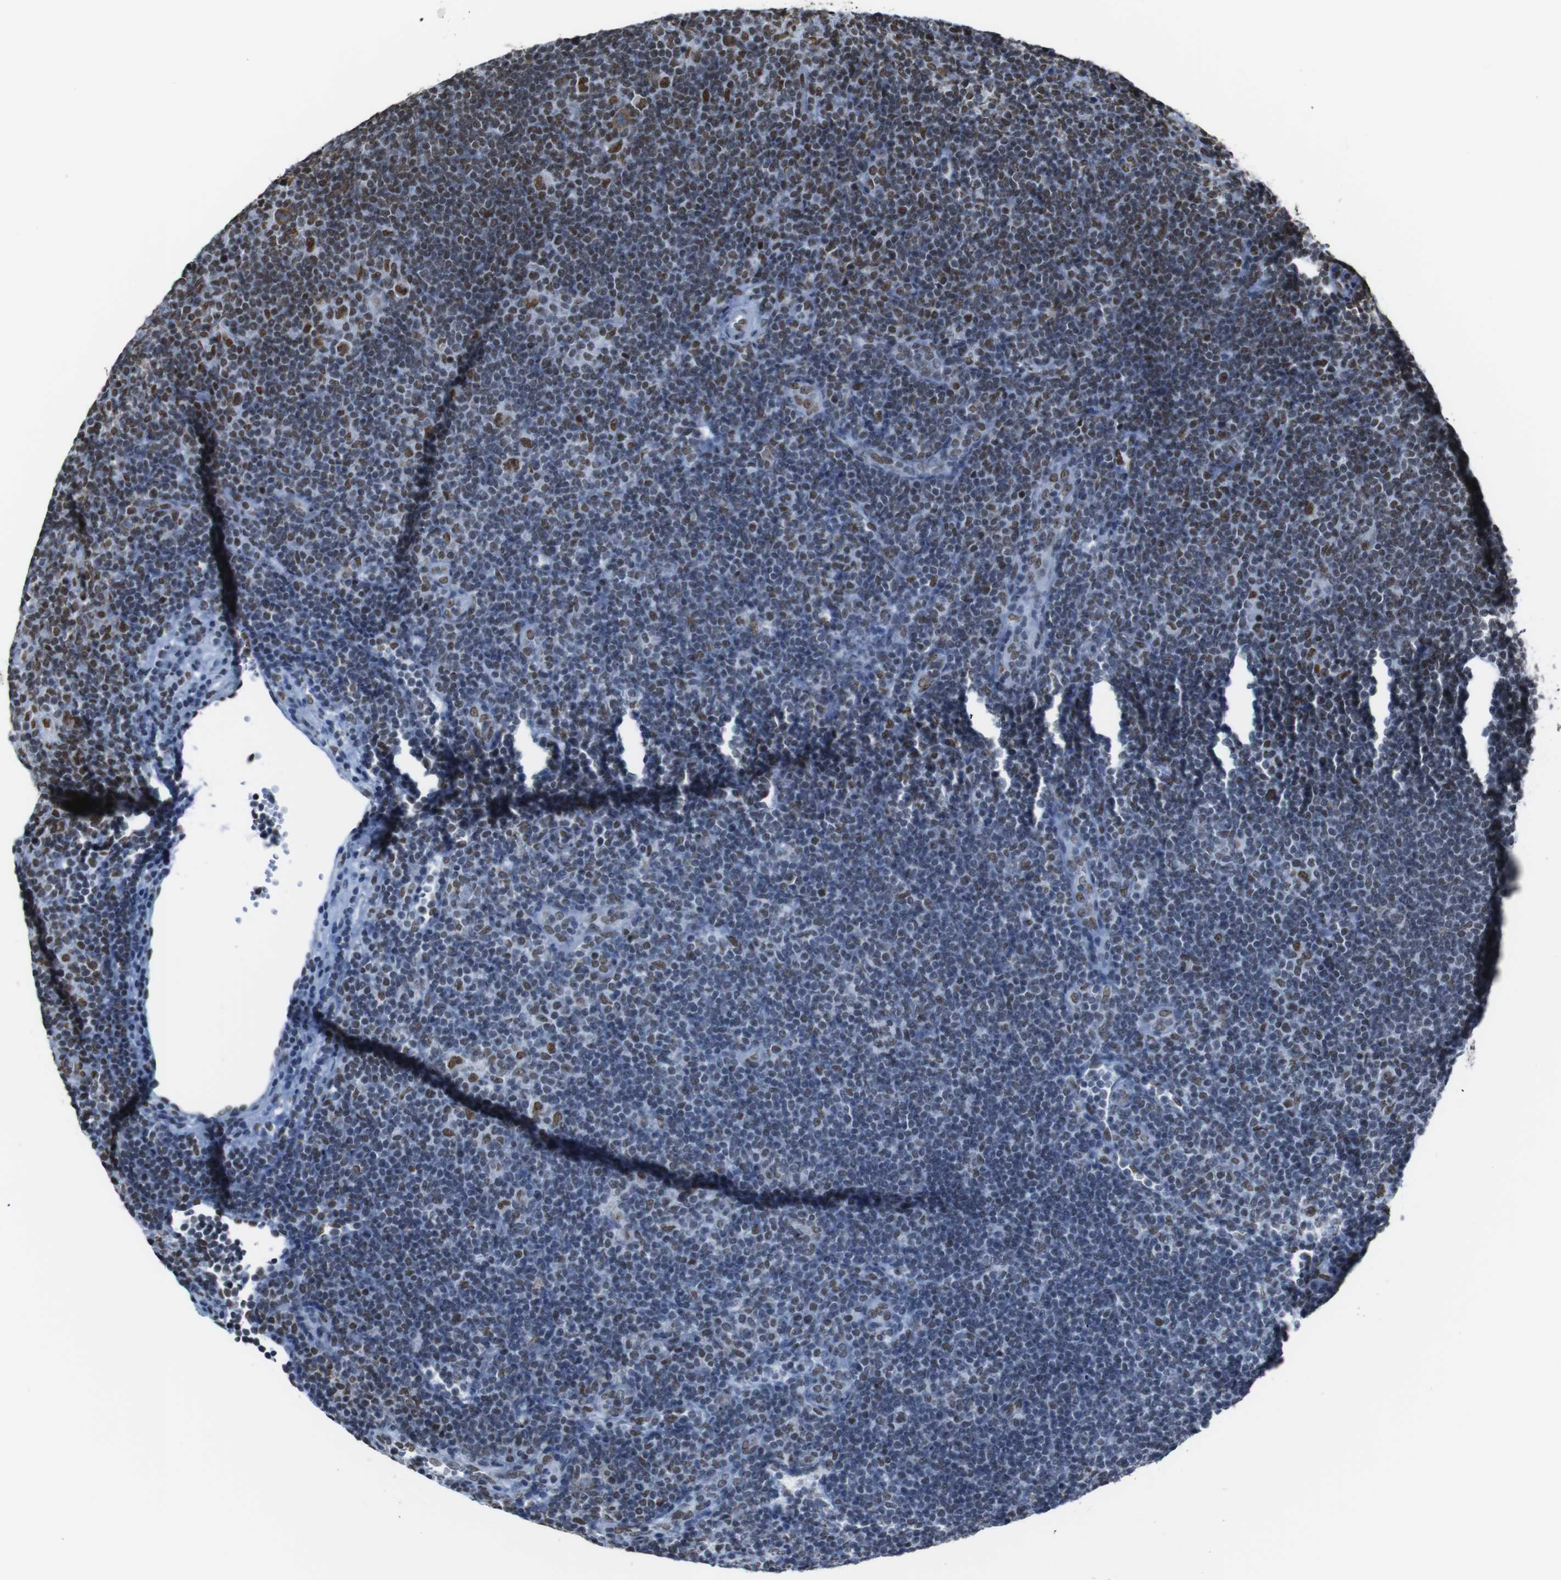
{"staining": {"intensity": "moderate", "quantity": ">75%", "location": "nuclear"}, "tissue": "lymphoma", "cell_type": "Tumor cells", "image_type": "cancer", "snomed": [{"axis": "morphology", "description": "Hodgkin's disease, NOS"}, {"axis": "topography", "description": "Lymph node"}], "caption": "Tumor cells demonstrate moderate nuclear staining in approximately >75% of cells in Hodgkin's disease.", "gene": "ROMO1", "patient": {"sex": "female", "age": 57}}